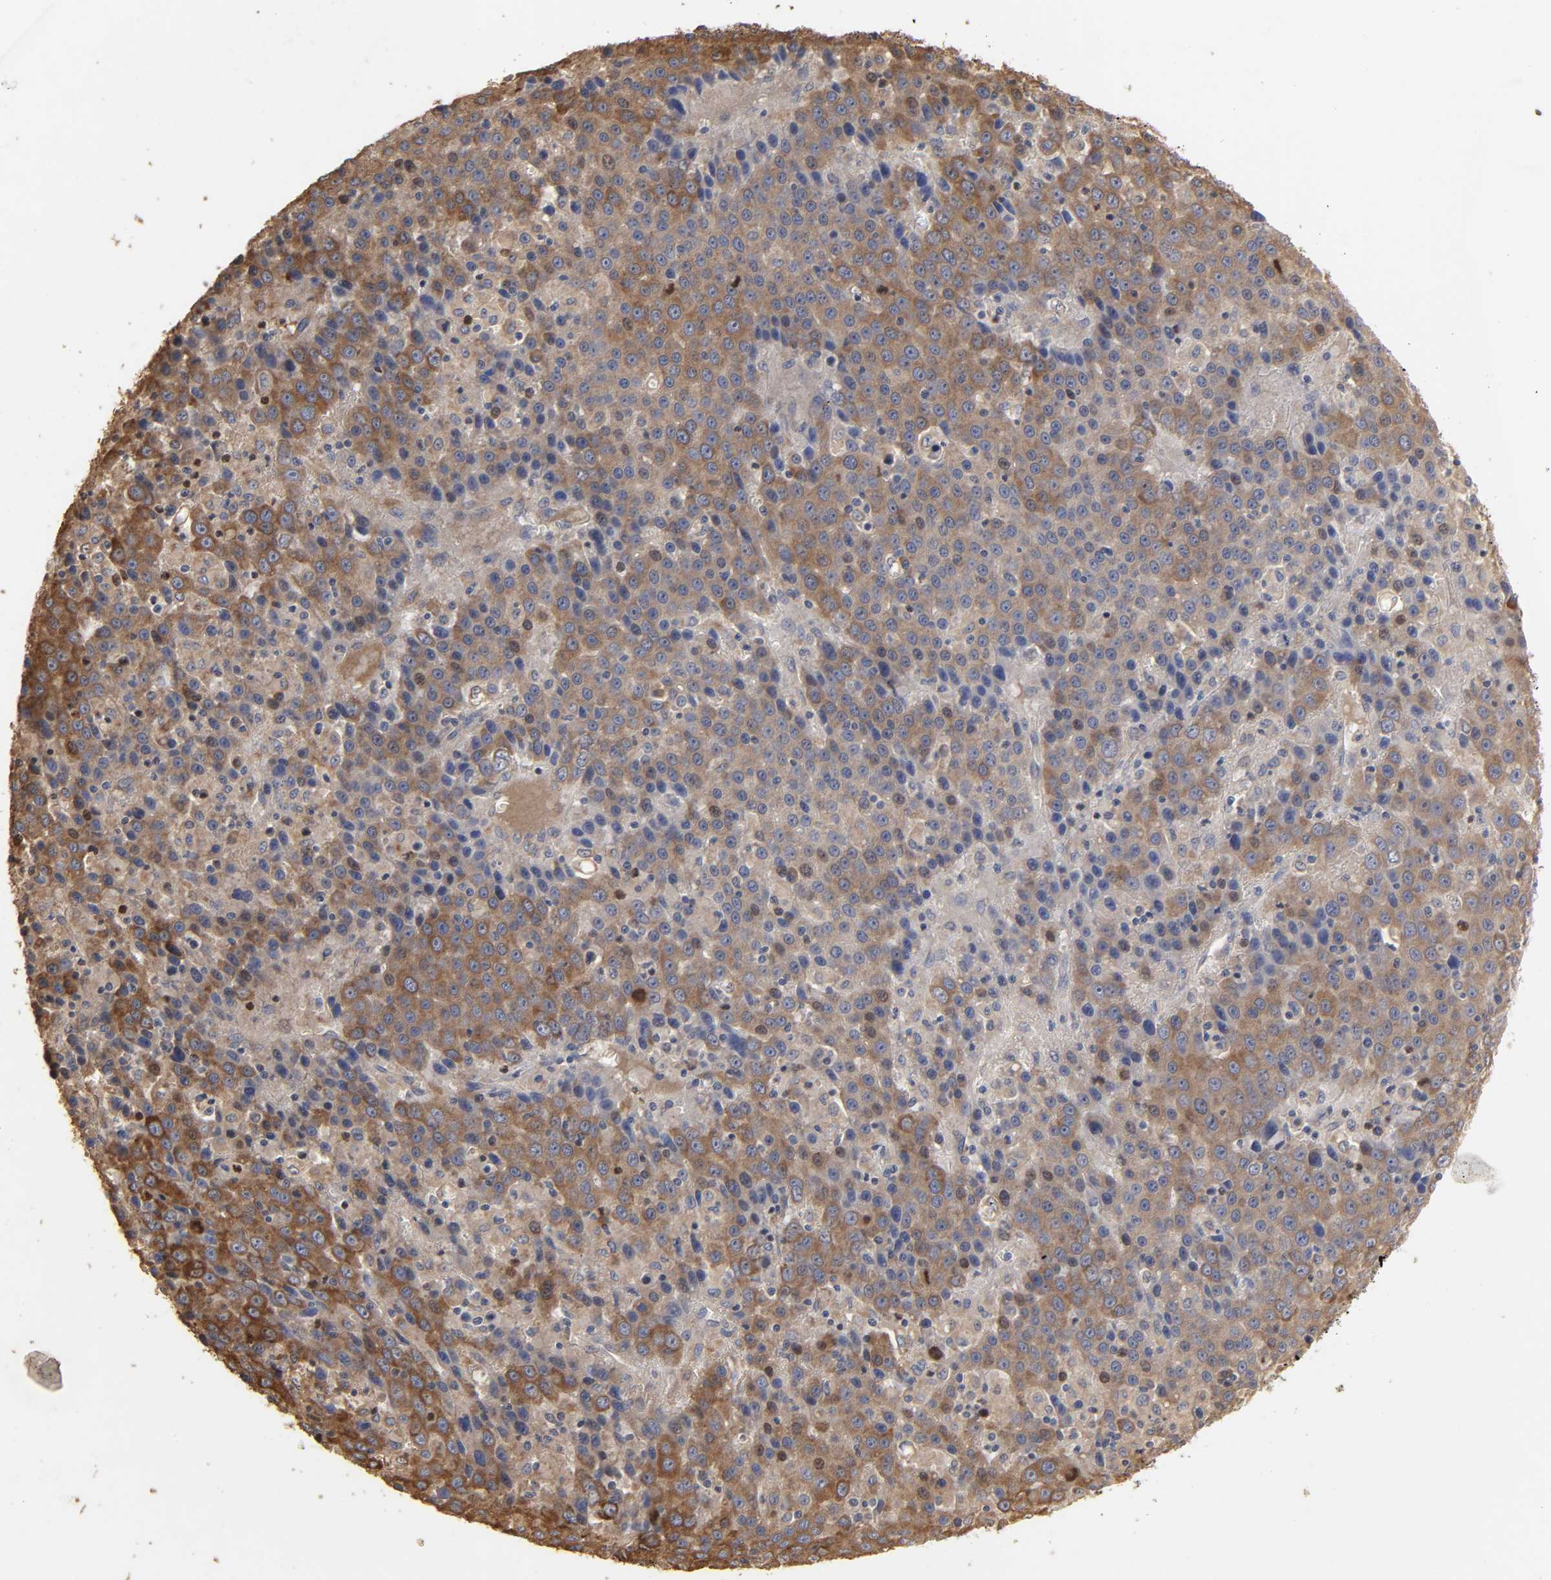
{"staining": {"intensity": "moderate", "quantity": ">75%", "location": "cytoplasmic/membranous"}, "tissue": "liver cancer", "cell_type": "Tumor cells", "image_type": "cancer", "snomed": [{"axis": "morphology", "description": "Carcinoma, Hepatocellular, NOS"}, {"axis": "topography", "description": "Liver"}], "caption": "Immunohistochemical staining of hepatocellular carcinoma (liver) demonstrates medium levels of moderate cytoplasmic/membranous staining in approximately >75% of tumor cells.", "gene": "EIF4G2", "patient": {"sex": "female", "age": 53}}